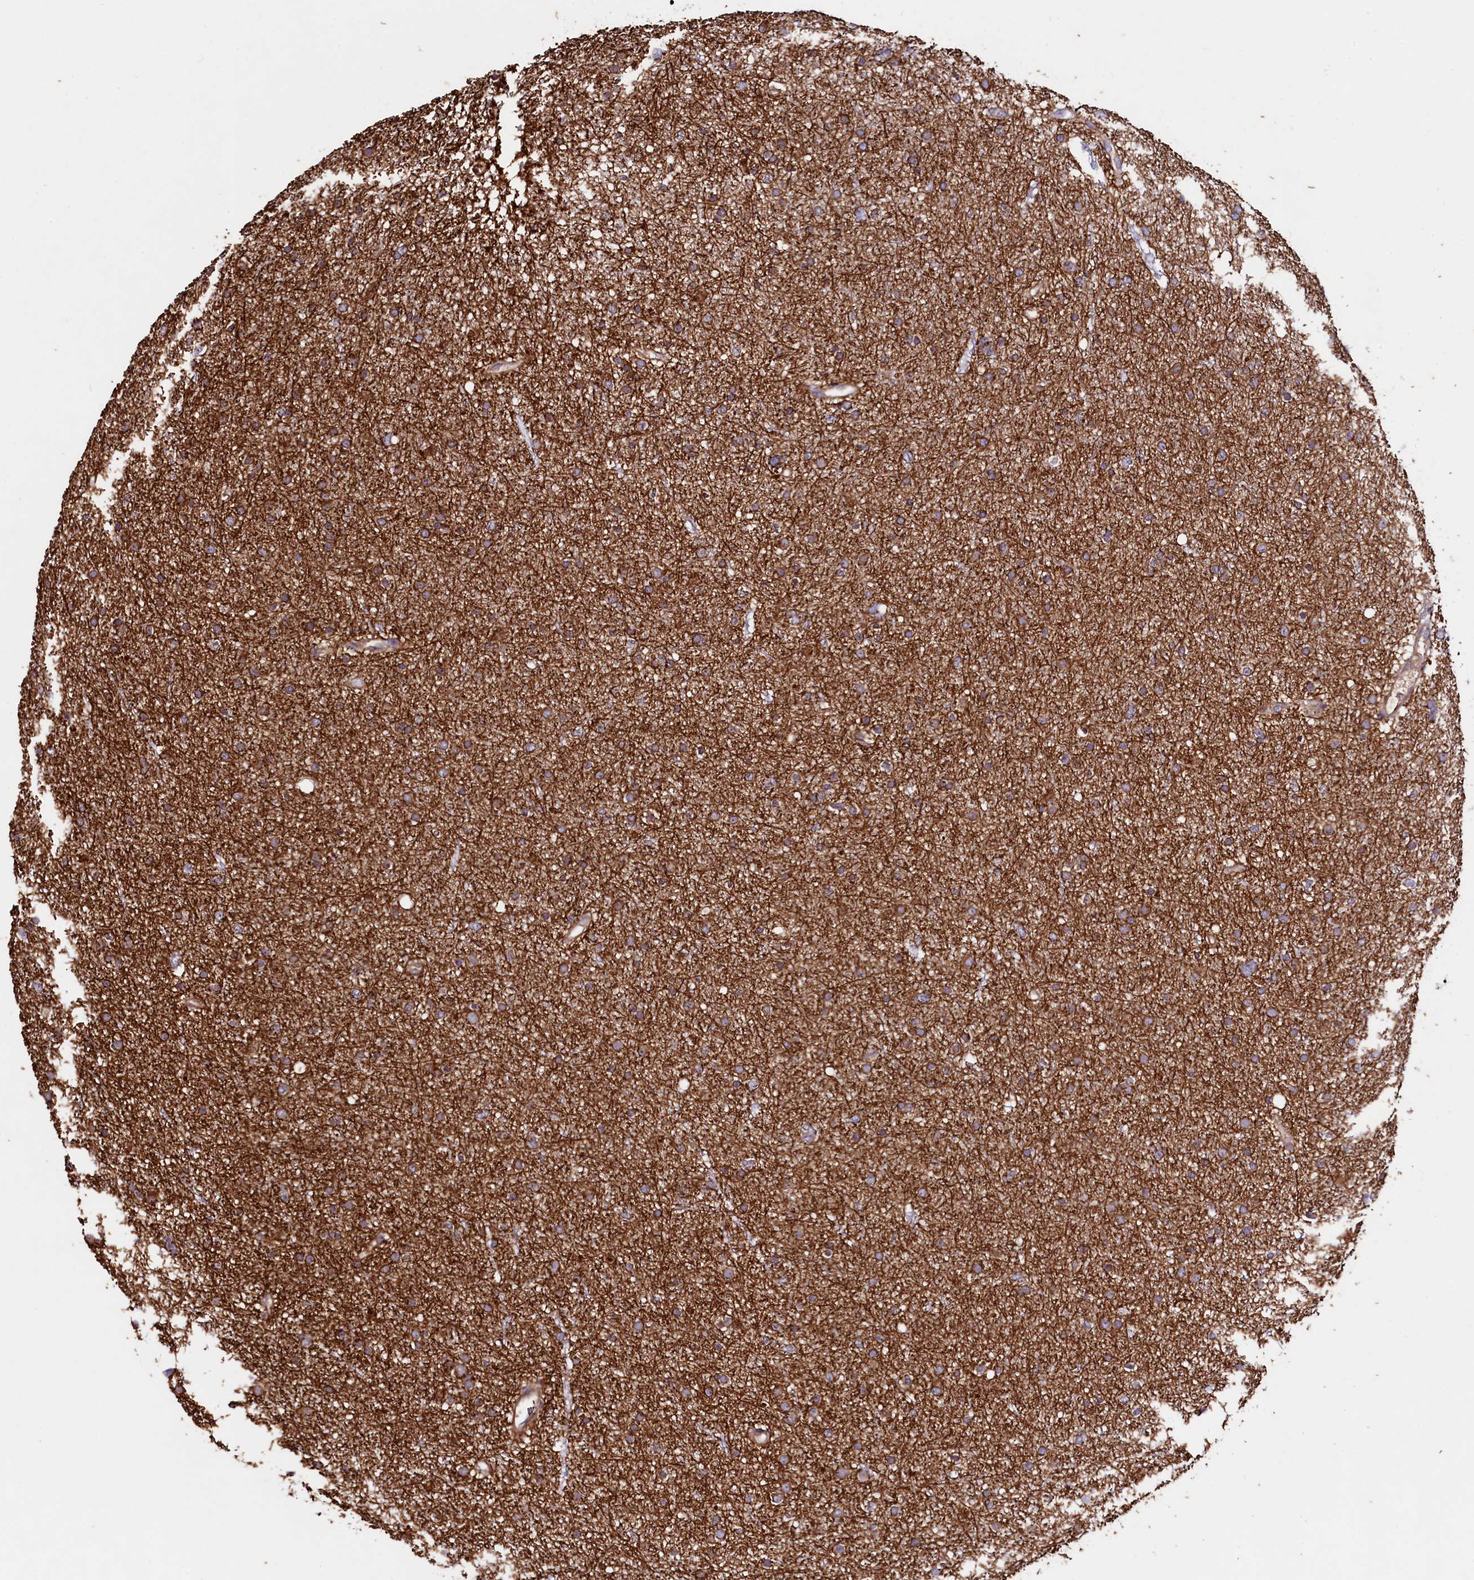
{"staining": {"intensity": "moderate", "quantity": ">75%", "location": "cytoplasmic/membranous"}, "tissue": "glioma", "cell_type": "Tumor cells", "image_type": "cancer", "snomed": [{"axis": "morphology", "description": "Glioma, malignant, Low grade"}, {"axis": "topography", "description": "Cerebral cortex"}], "caption": "The photomicrograph shows staining of glioma, revealing moderate cytoplasmic/membranous protein expression (brown color) within tumor cells. The protein is shown in brown color, while the nuclei are stained blue.", "gene": "CIAO3", "patient": {"sex": "female", "age": 39}}